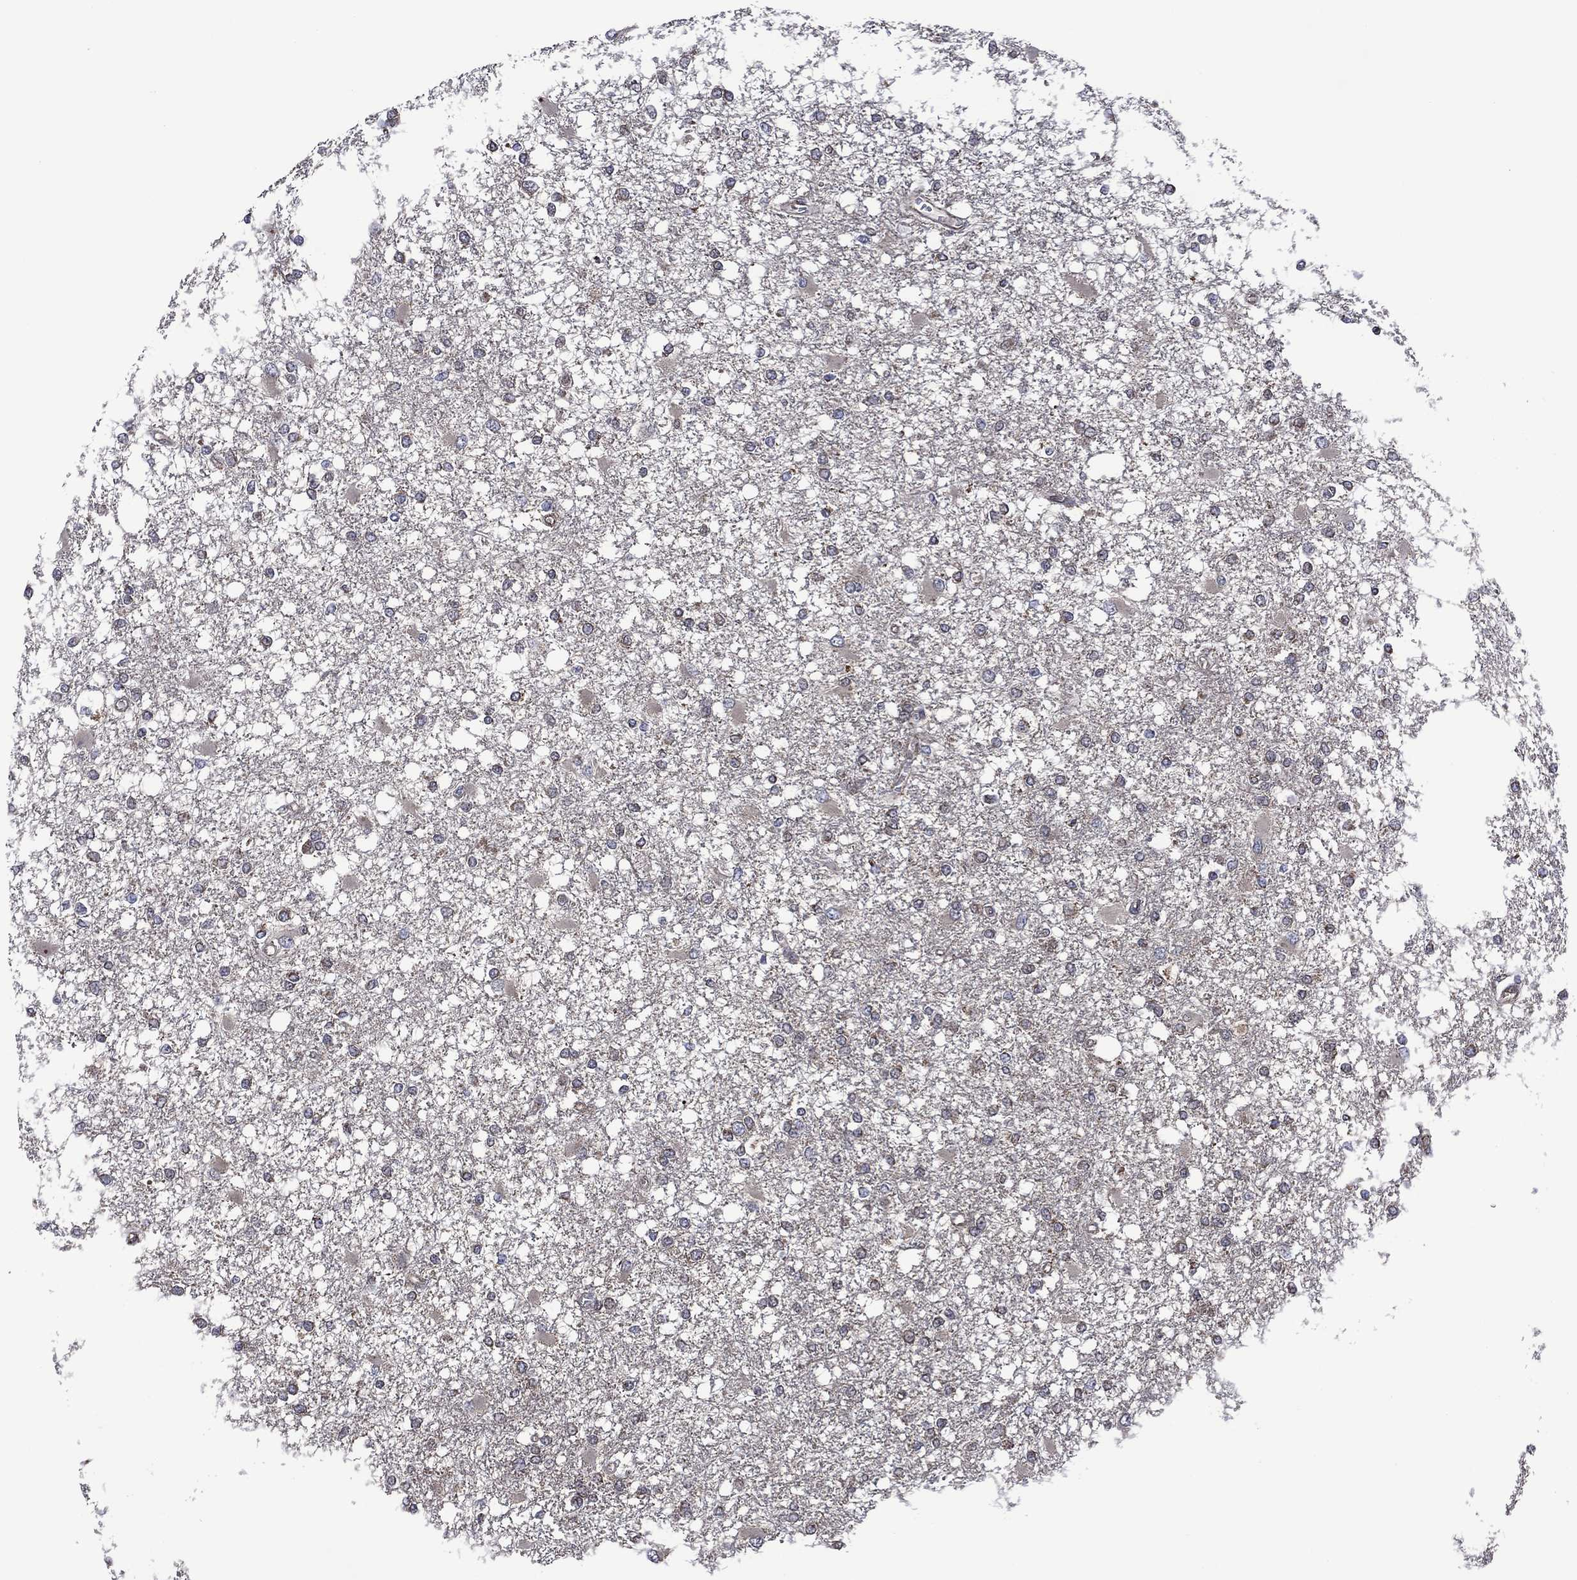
{"staining": {"intensity": "negative", "quantity": "none", "location": "none"}, "tissue": "glioma", "cell_type": "Tumor cells", "image_type": "cancer", "snomed": [{"axis": "morphology", "description": "Glioma, malignant, High grade"}, {"axis": "topography", "description": "Cerebral cortex"}], "caption": "This is a micrograph of IHC staining of malignant glioma (high-grade), which shows no staining in tumor cells.", "gene": "HTD2", "patient": {"sex": "male", "age": 79}}